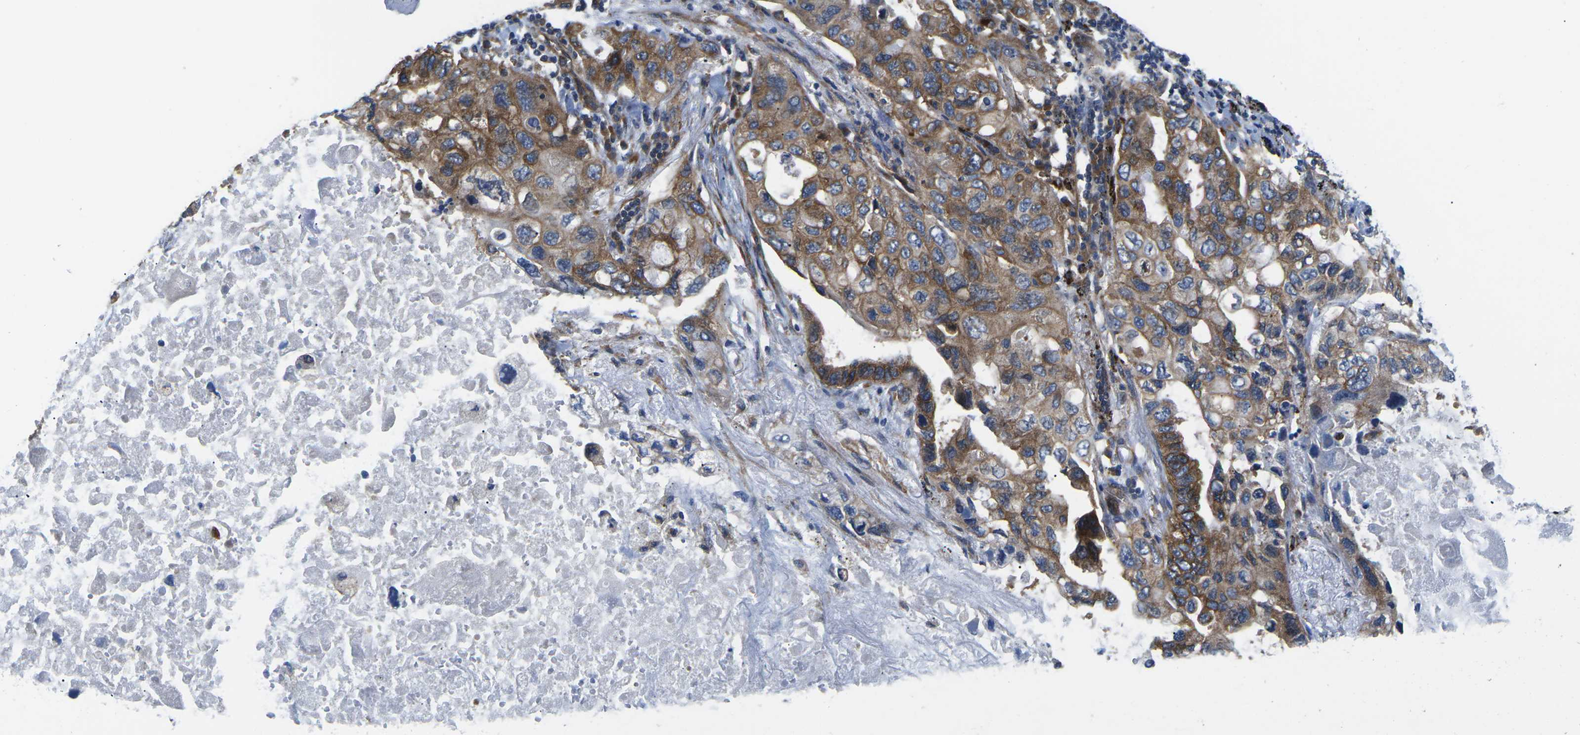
{"staining": {"intensity": "moderate", "quantity": ">75%", "location": "cytoplasmic/membranous"}, "tissue": "lung cancer", "cell_type": "Tumor cells", "image_type": "cancer", "snomed": [{"axis": "morphology", "description": "Squamous cell carcinoma, NOS"}, {"axis": "topography", "description": "Lung"}], "caption": "This histopathology image demonstrates squamous cell carcinoma (lung) stained with immunohistochemistry (IHC) to label a protein in brown. The cytoplasmic/membranous of tumor cells show moderate positivity for the protein. Nuclei are counter-stained blue.", "gene": "DLG1", "patient": {"sex": "female", "age": 73}}